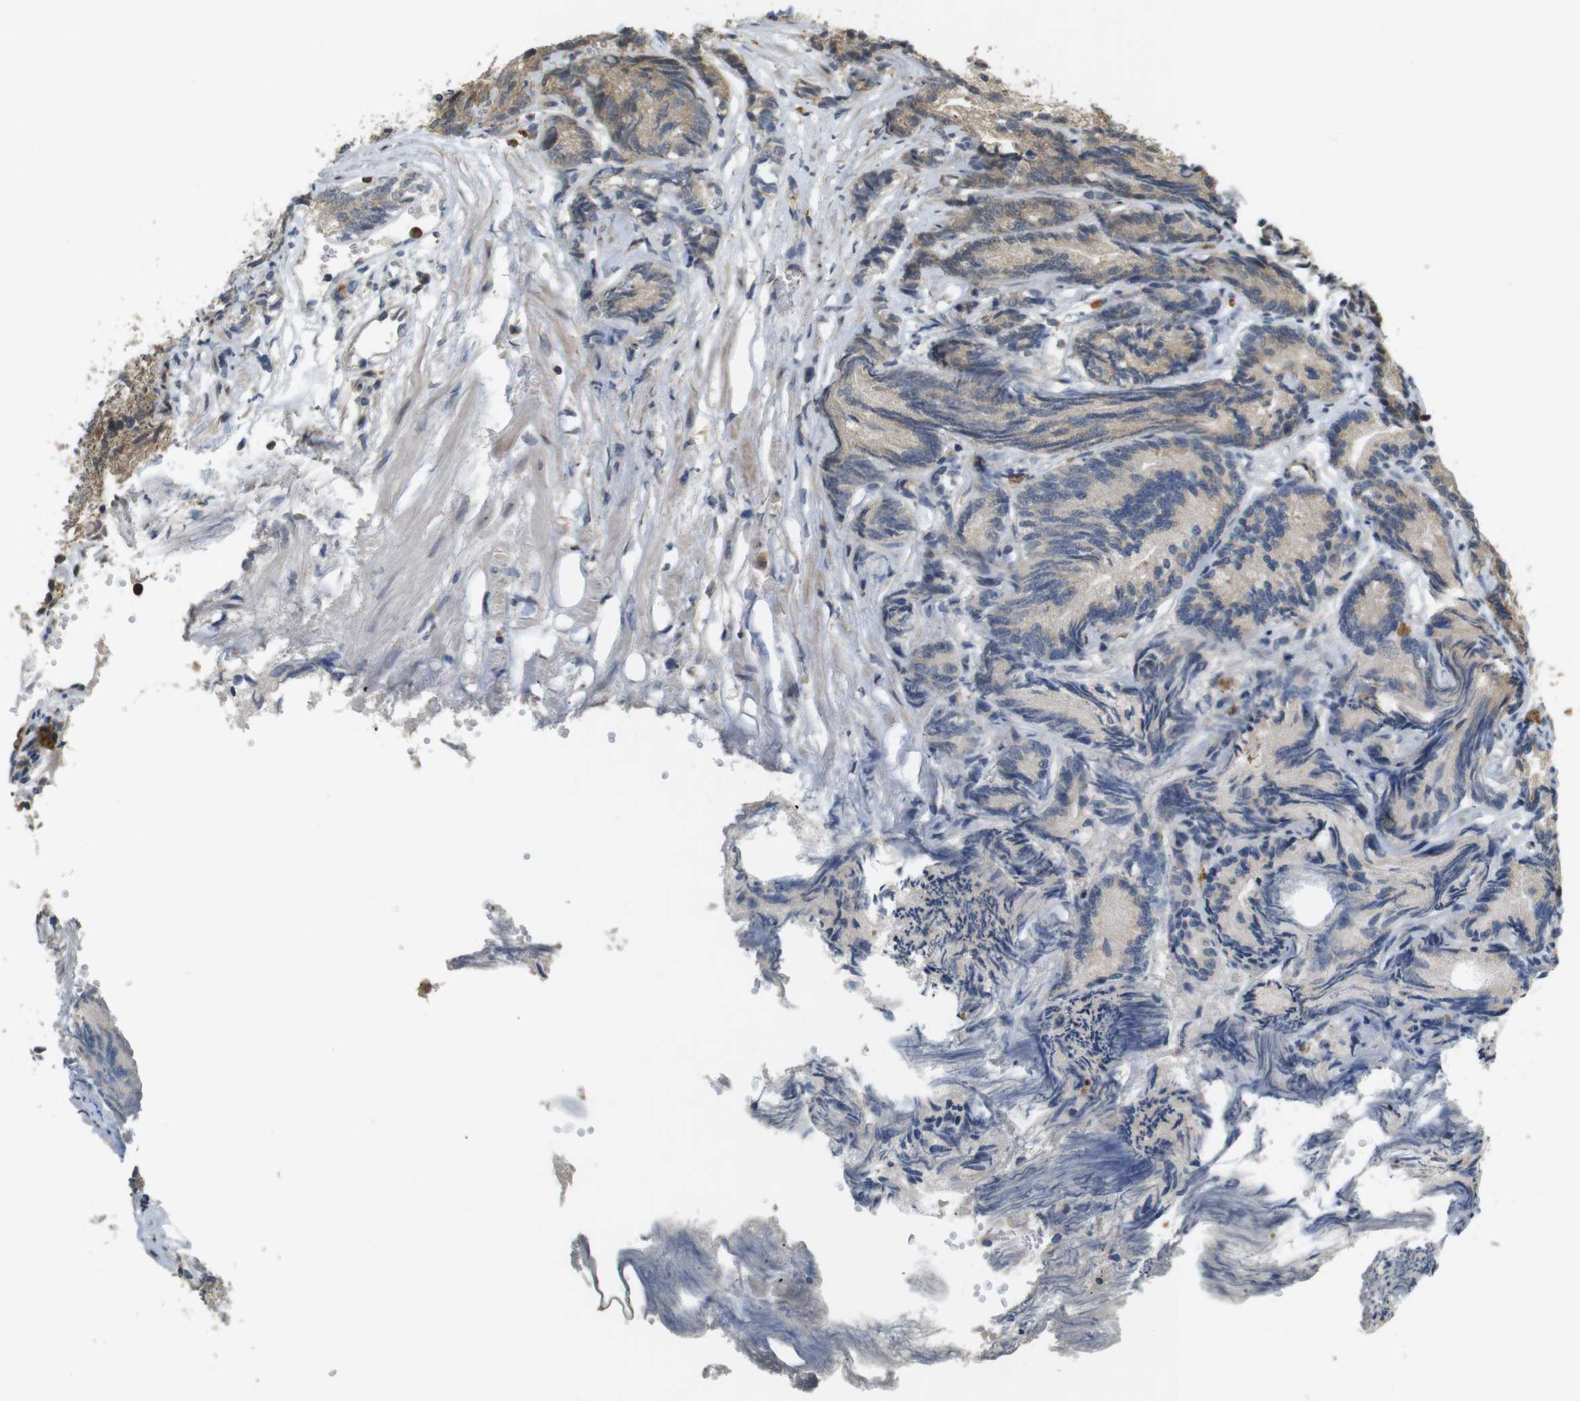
{"staining": {"intensity": "moderate", "quantity": "25%-75%", "location": "cytoplasmic/membranous"}, "tissue": "prostate cancer", "cell_type": "Tumor cells", "image_type": "cancer", "snomed": [{"axis": "morphology", "description": "Adenocarcinoma, Low grade"}, {"axis": "topography", "description": "Prostate"}], "caption": "A medium amount of moderate cytoplasmic/membranous staining is appreciated in about 25%-75% of tumor cells in low-grade adenocarcinoma (prostate) tissue. (DAB (3,3'-diaminobenzidine) = brown stain, brightfield microscopy at high magnification).", "gene": "TMX3", "patient": {"sex": "male", "age": 89}}